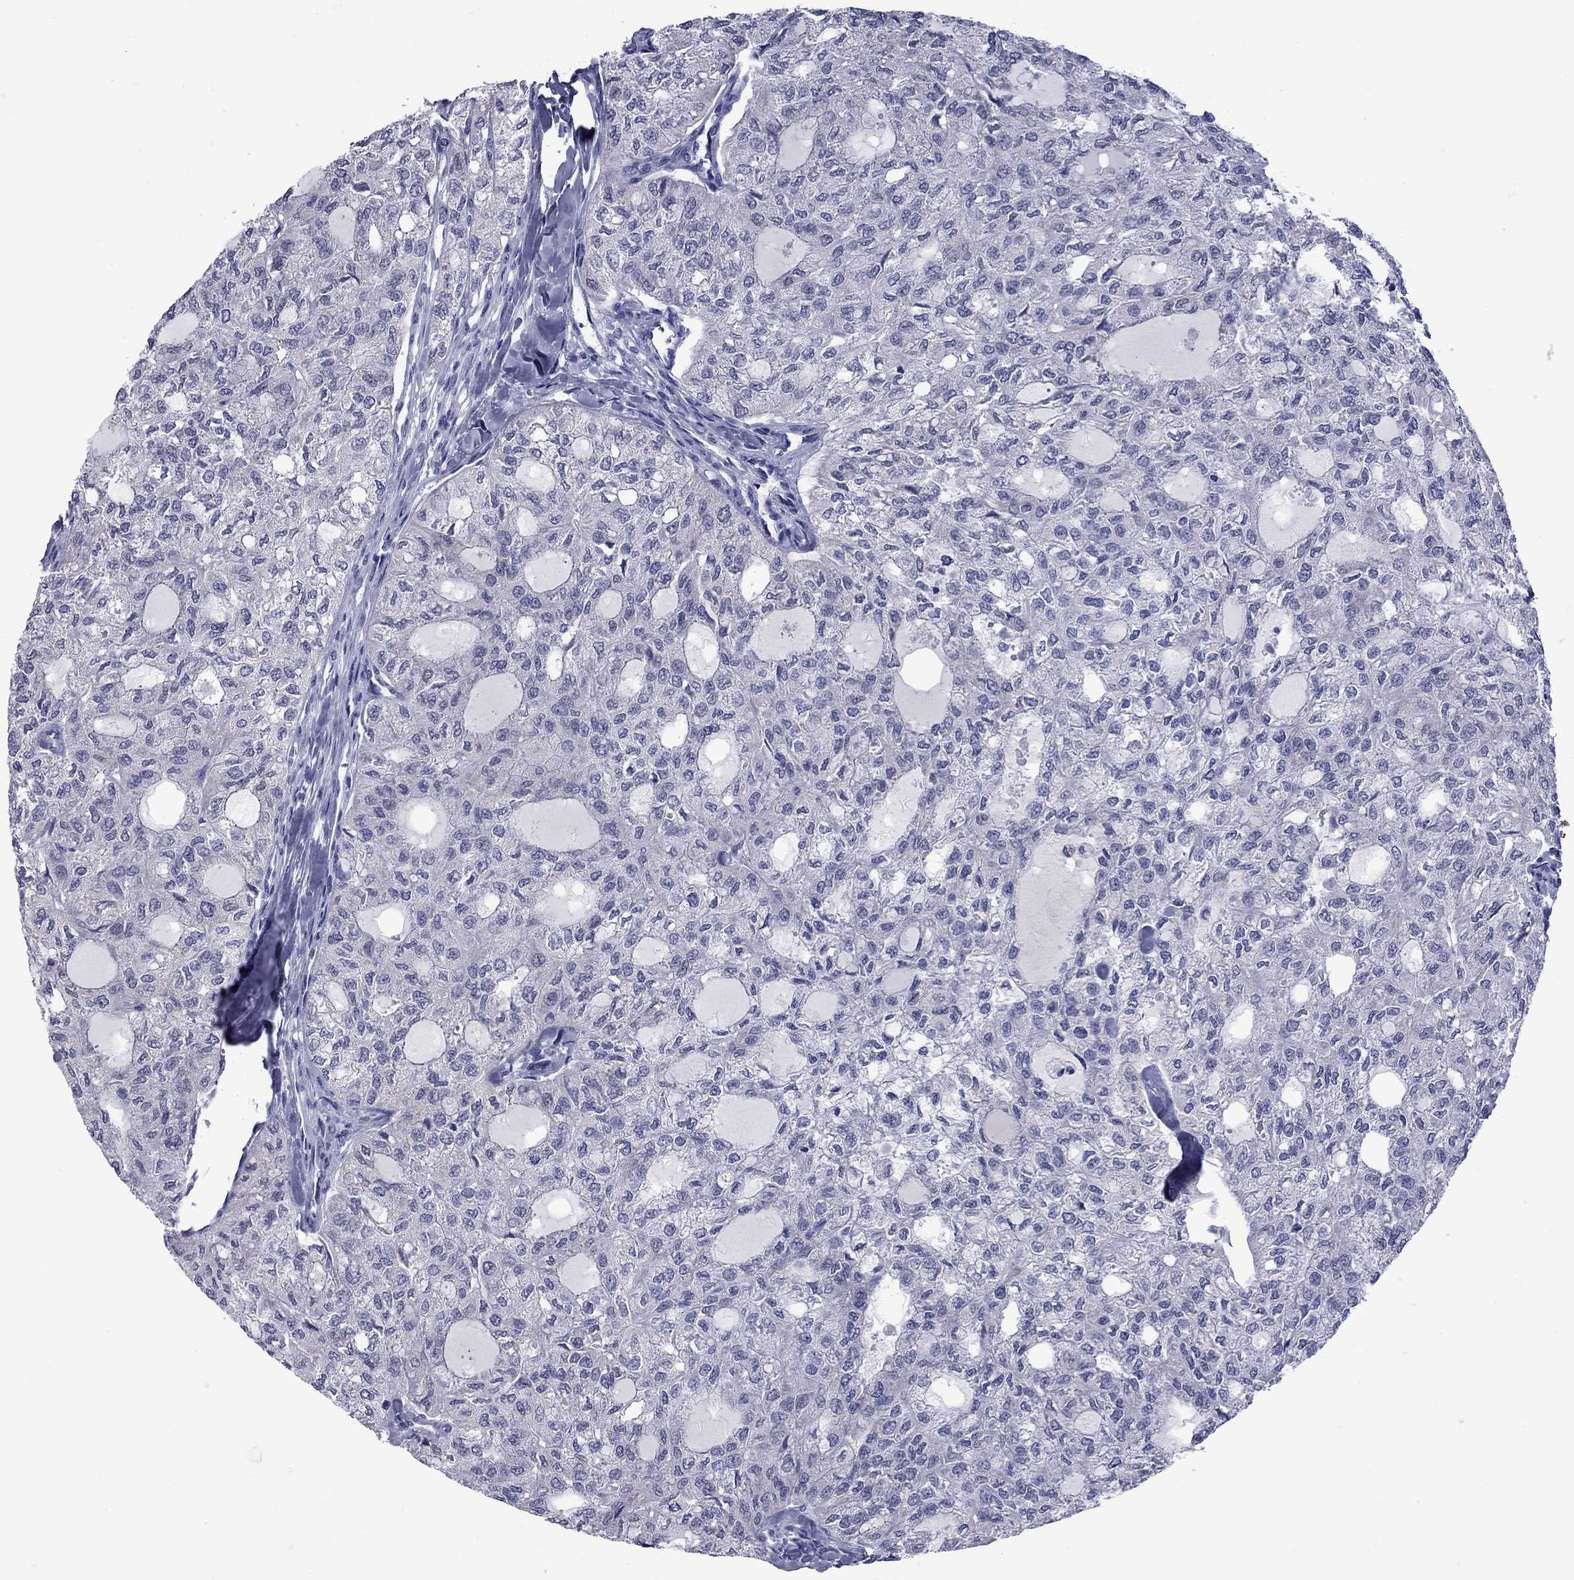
{"staining": {"intensity": "negative", "quantity": "none", "location": "none"}, "tissue": "thyroid cancer", "cell_type": "Tumor cells", "image_type": "cancer", "snomed": [{"axis": "morphology", "description": "Follicular adenoma carcinoma, NOS"}, {"axis": "topography", "description": "Thyroid gland"}], "caption": "Tumor cells show no significant staining in thyroid cancer.", "gene": "EPPIN", "patient": {"sex": "male", "age": 75}}